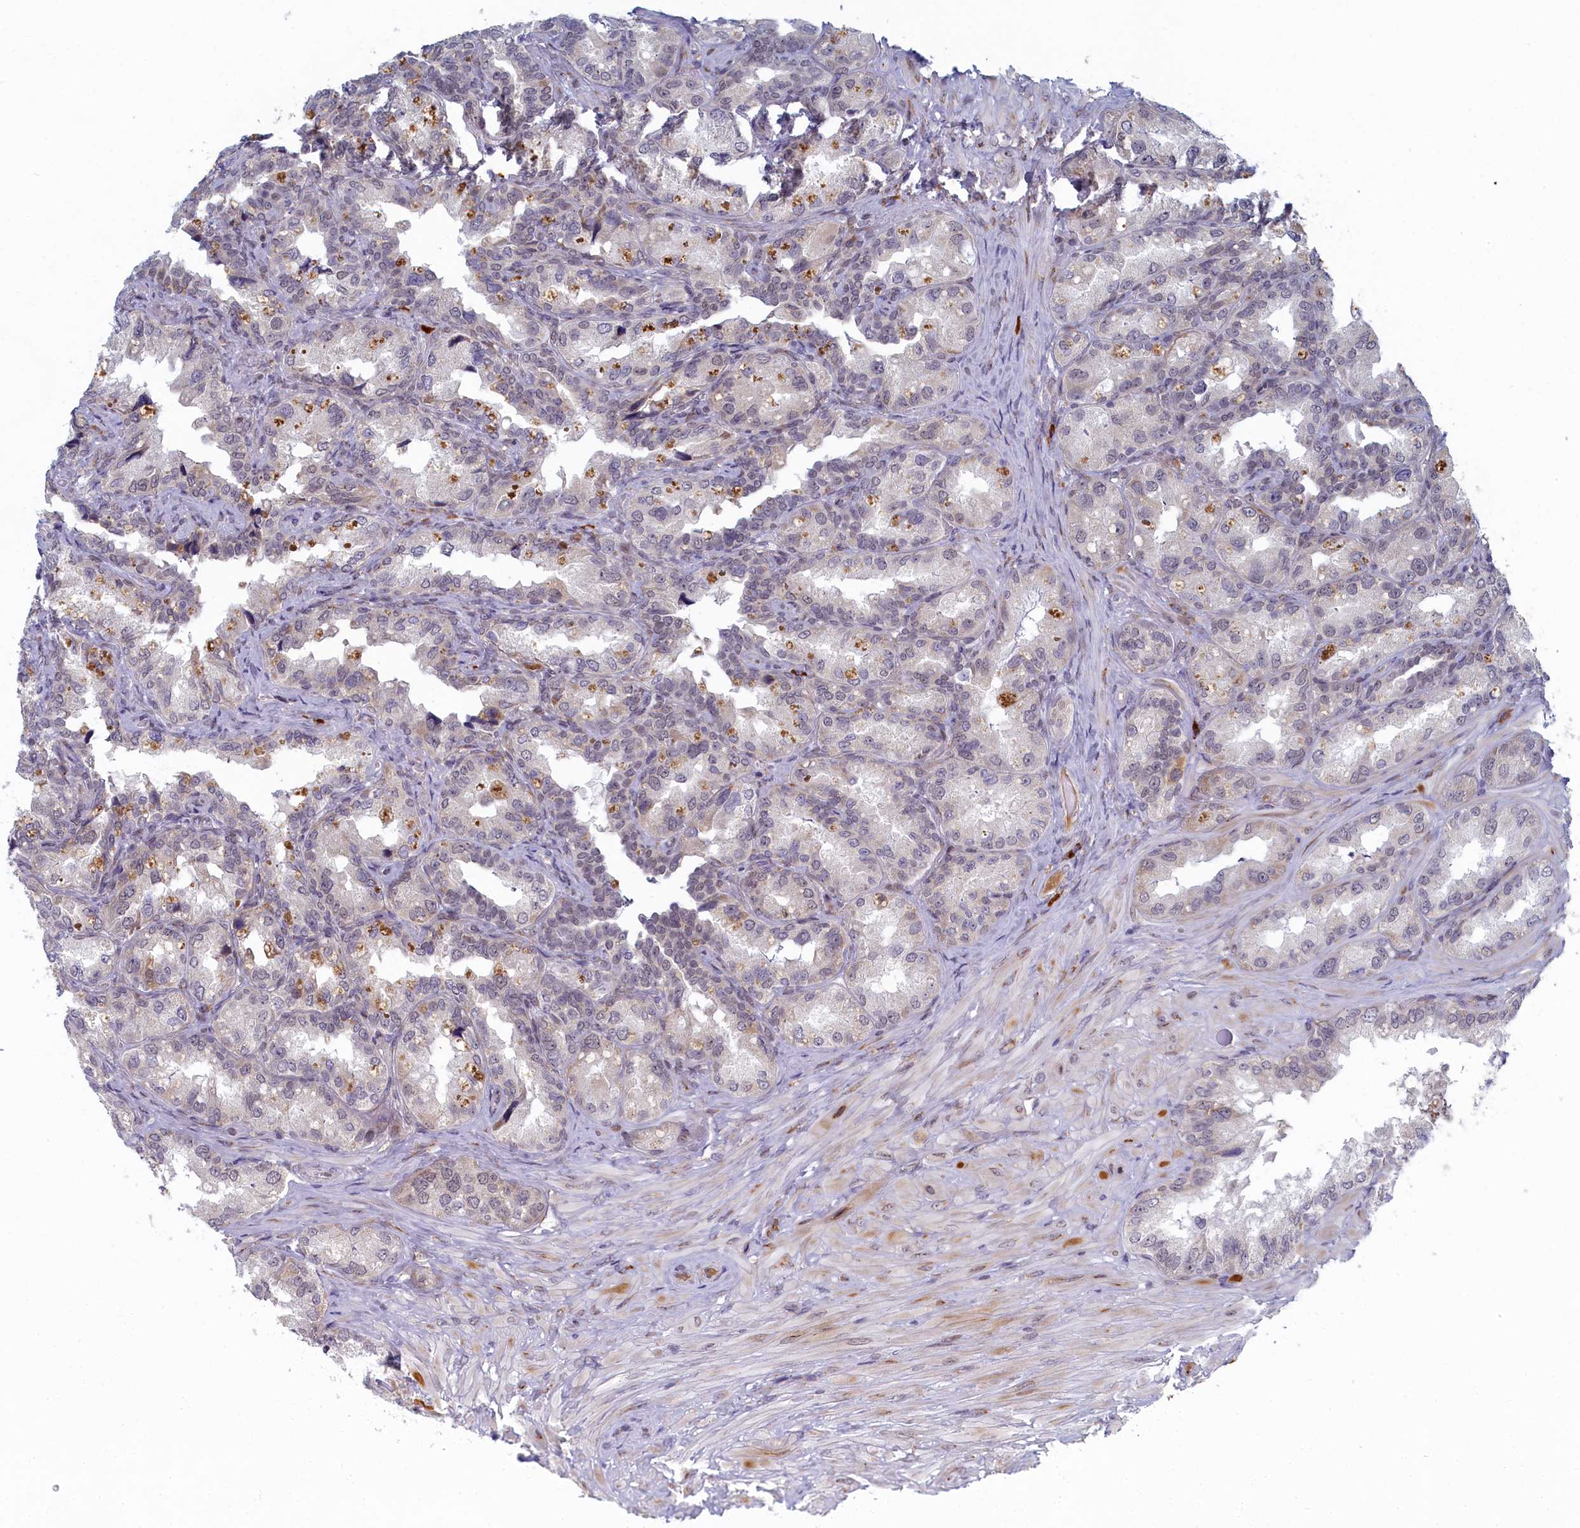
{"staining": {"intensity": "negative", "quantity": "none", "location": "none"}, "tissue": "seminal vesicle", "cell_type": "Glandular cells", "image_type": "normal", "snomed": [{"axis": "morphology", "description": "Normal tissue, NOS"}, {"axis": "topography", "description": "Seminal veicle"}, {"axis": "topography", "description": "Peripheral nerve tissue"}], "caption": "Glandular cells show no significant expression in normal seminal vesicle.", "gene": "DNAJC17", "patient": {"sex": "male", "age": 67}}